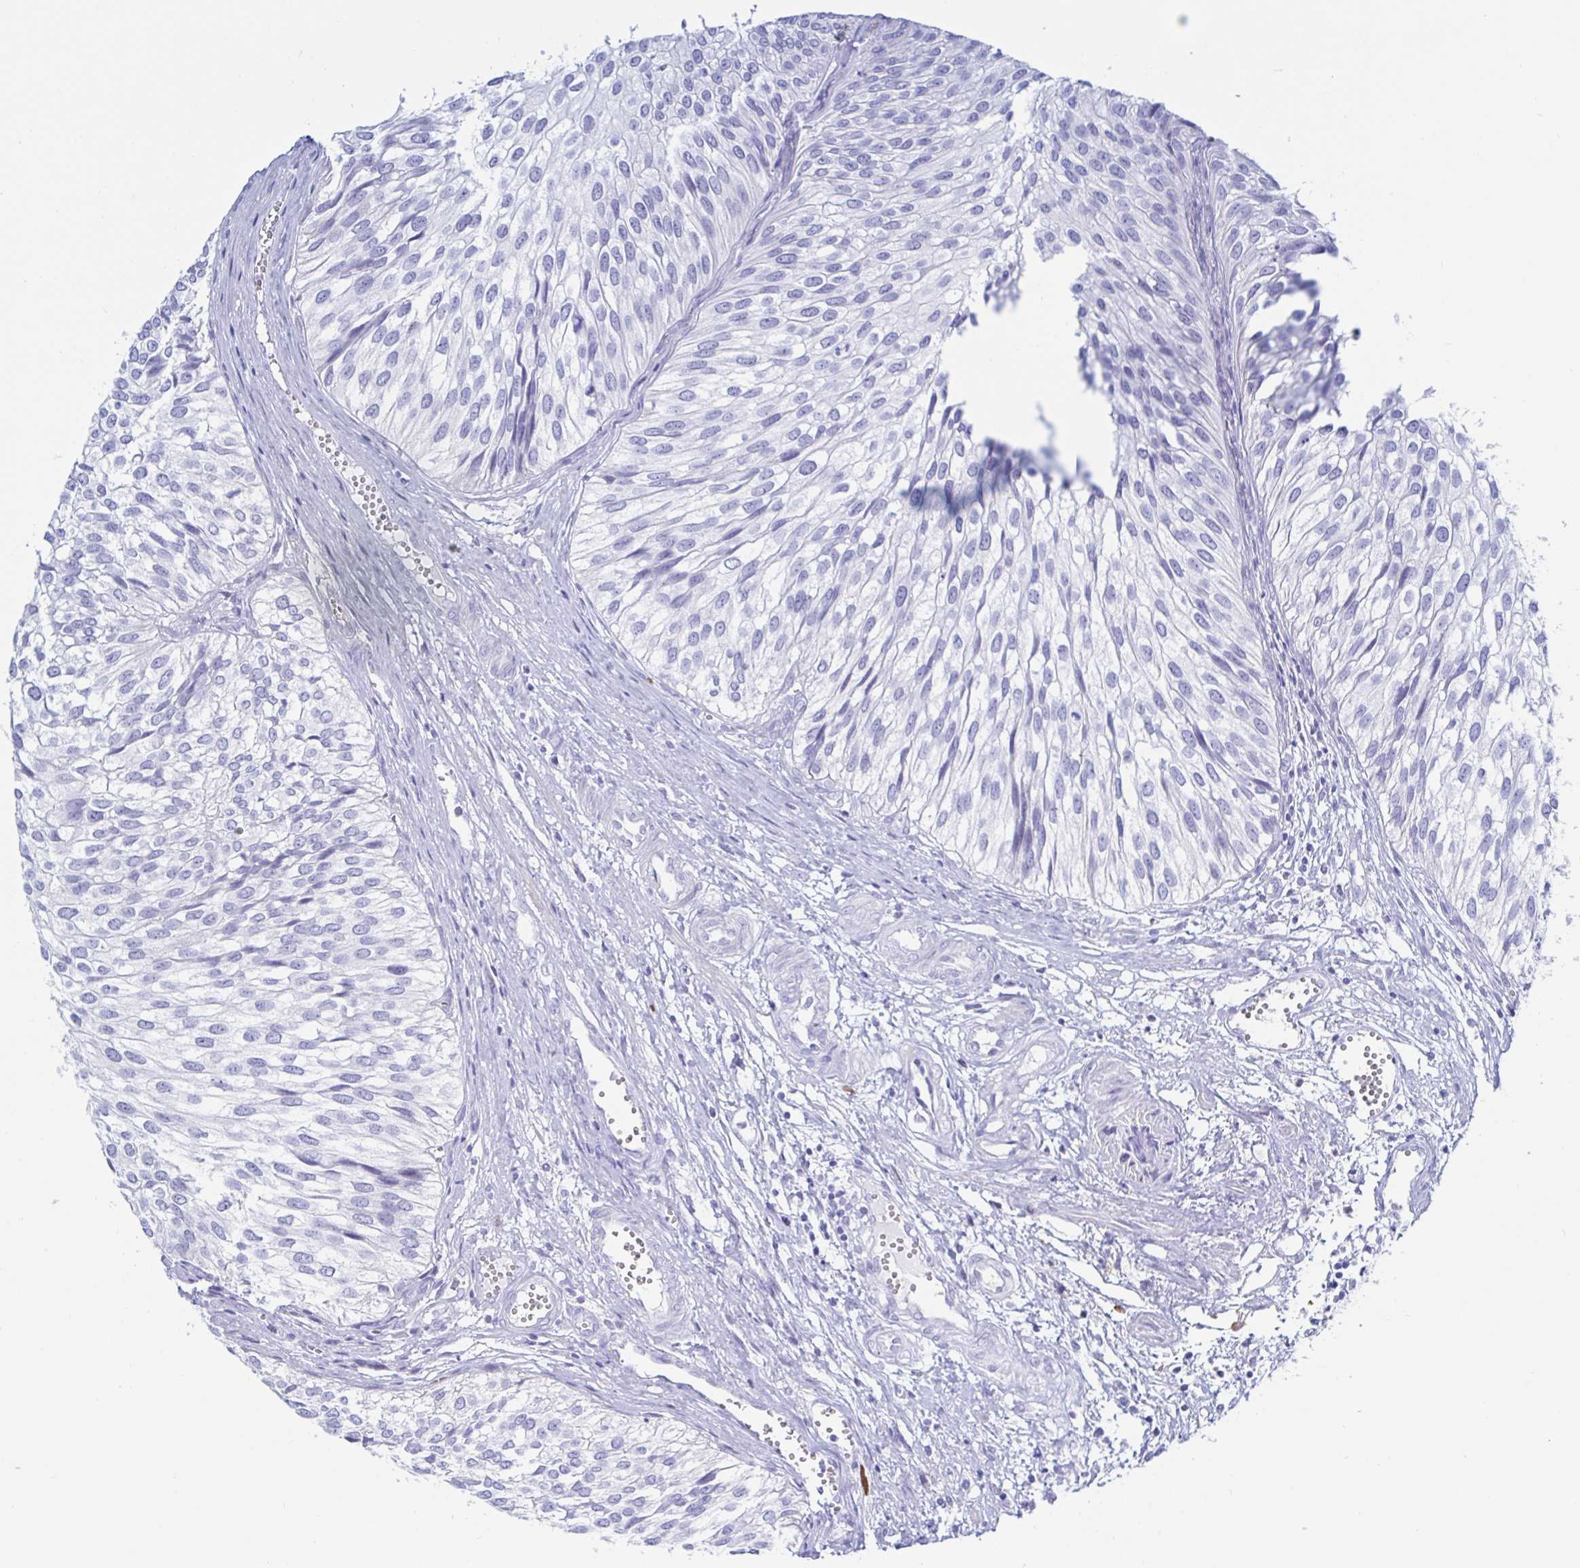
{"staining": {"intensity": "negative", "quantity": "none", "location": "none"}, "tissue": "urothelial cancer", "cell_type": "Tumor cells", "image_type": "cancer", "snomed": [{"axis": "morphology", "description": "Urothelial carcinoma, Low grade"}, {"axis": "topography", "description": "Urinary bladder"}], "caption": "Immunohistochemistry (IHC) photomicrograph of neoplastic tissue: low-grade urothelial carcinoma stained with DAB (3,3'-diaminobenzidine) displays no significant protein staining in tumor cells.", "gene": "KCNH6", "patient": {"sex": "male", "age": 91}}